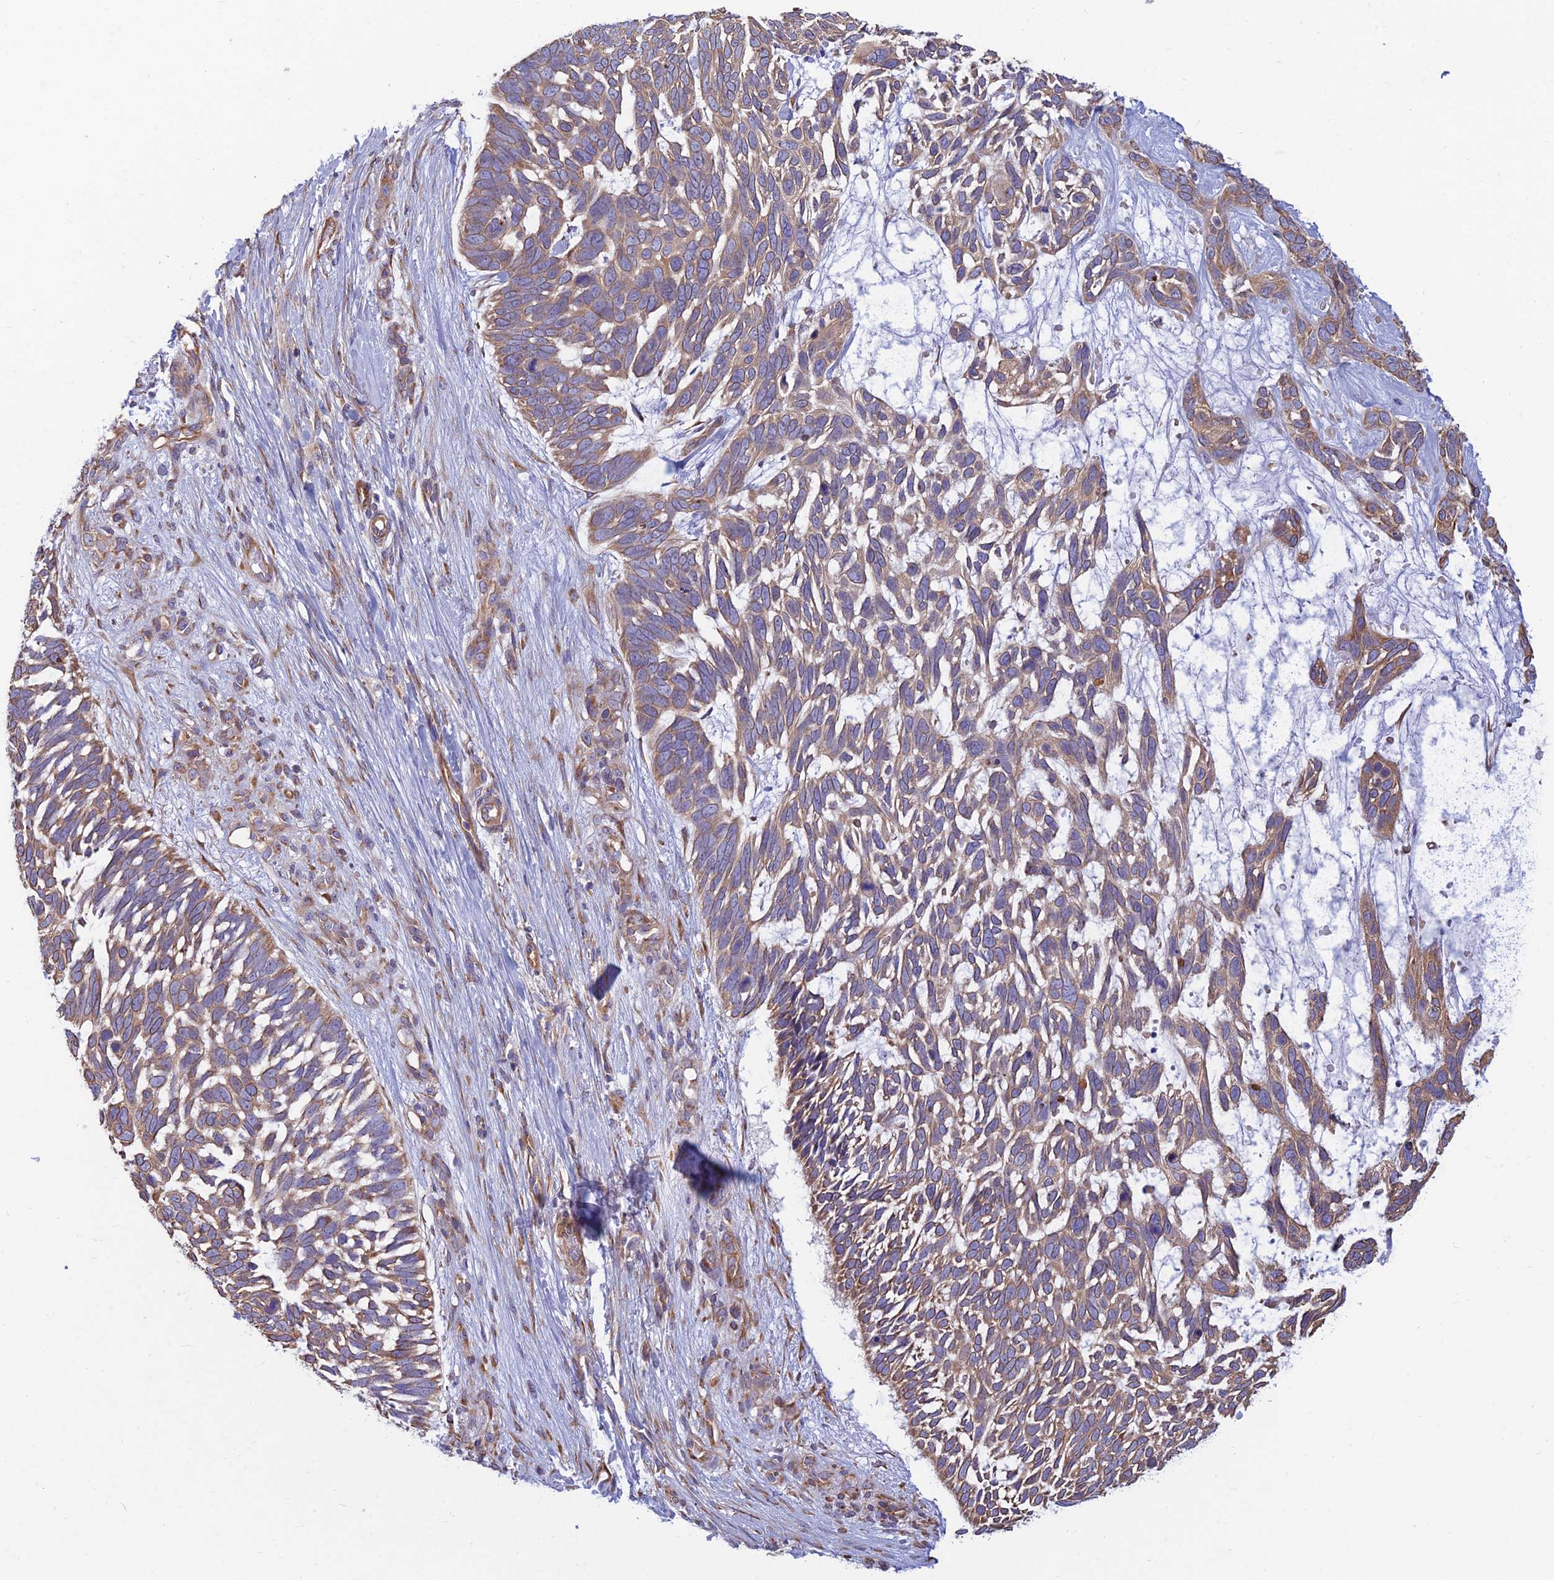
{"staining": {"intensity": "weak", "quantity": ">75%", "location": "cytoplasmic/membranous"}, "tissue": "skin cancer", "cell_type": "Tumor cells", "image_type": "cancer", "snomed": [{"axis": "morphology", "description": "Basal cell carcinoma"}, {"axis": "topography", "description": "Skin"}], "caption": "Basal cell carcinoma (skin) stained with a brown dye demonstrates weak cytoplasmic/membranous positive staining in approximately >75% of tumor cells.", "gene": "RPL17-C18orf32", "patient": {"sex": "male", "age": 88}}